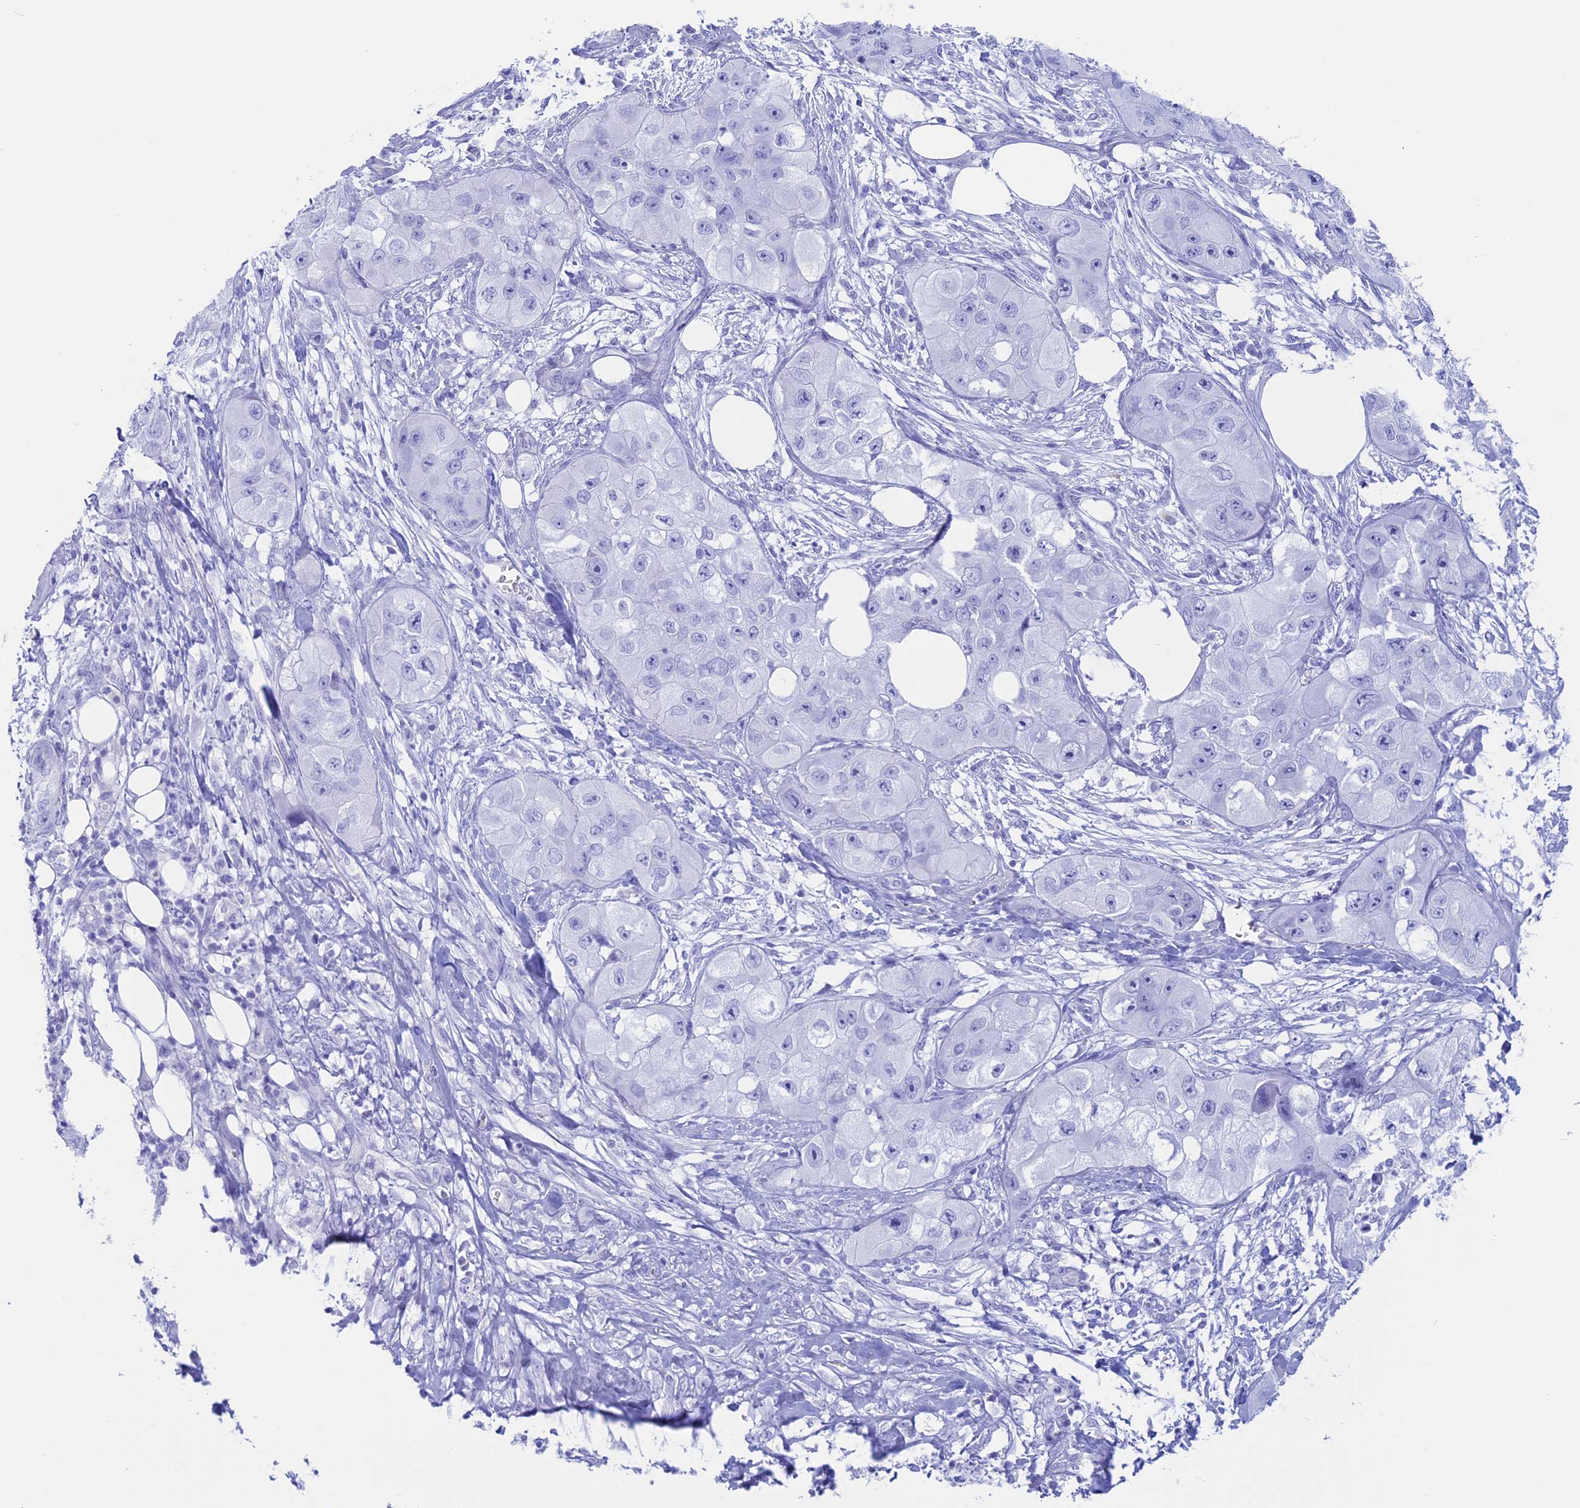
{"staining": {"intensity": "negative", "quantity": "none", "location": "none"}, "tissue": "skin cancer", "cell_type": "Tumor cells", "image_type": "cancer", "snomed": [{"axis": "morphology", "description": "Squamous cell carcinoma, NOS"}, {"axis": "topography", "description": "Skin"}, {"axis": "topography", "description": "Subcutis"}], "caption": "IHC of skin squamous cell carcinoma demonstrates no positivity in tumor cells.", "gene": "RP1", "patient": {"sex": "male", "age": 73}}